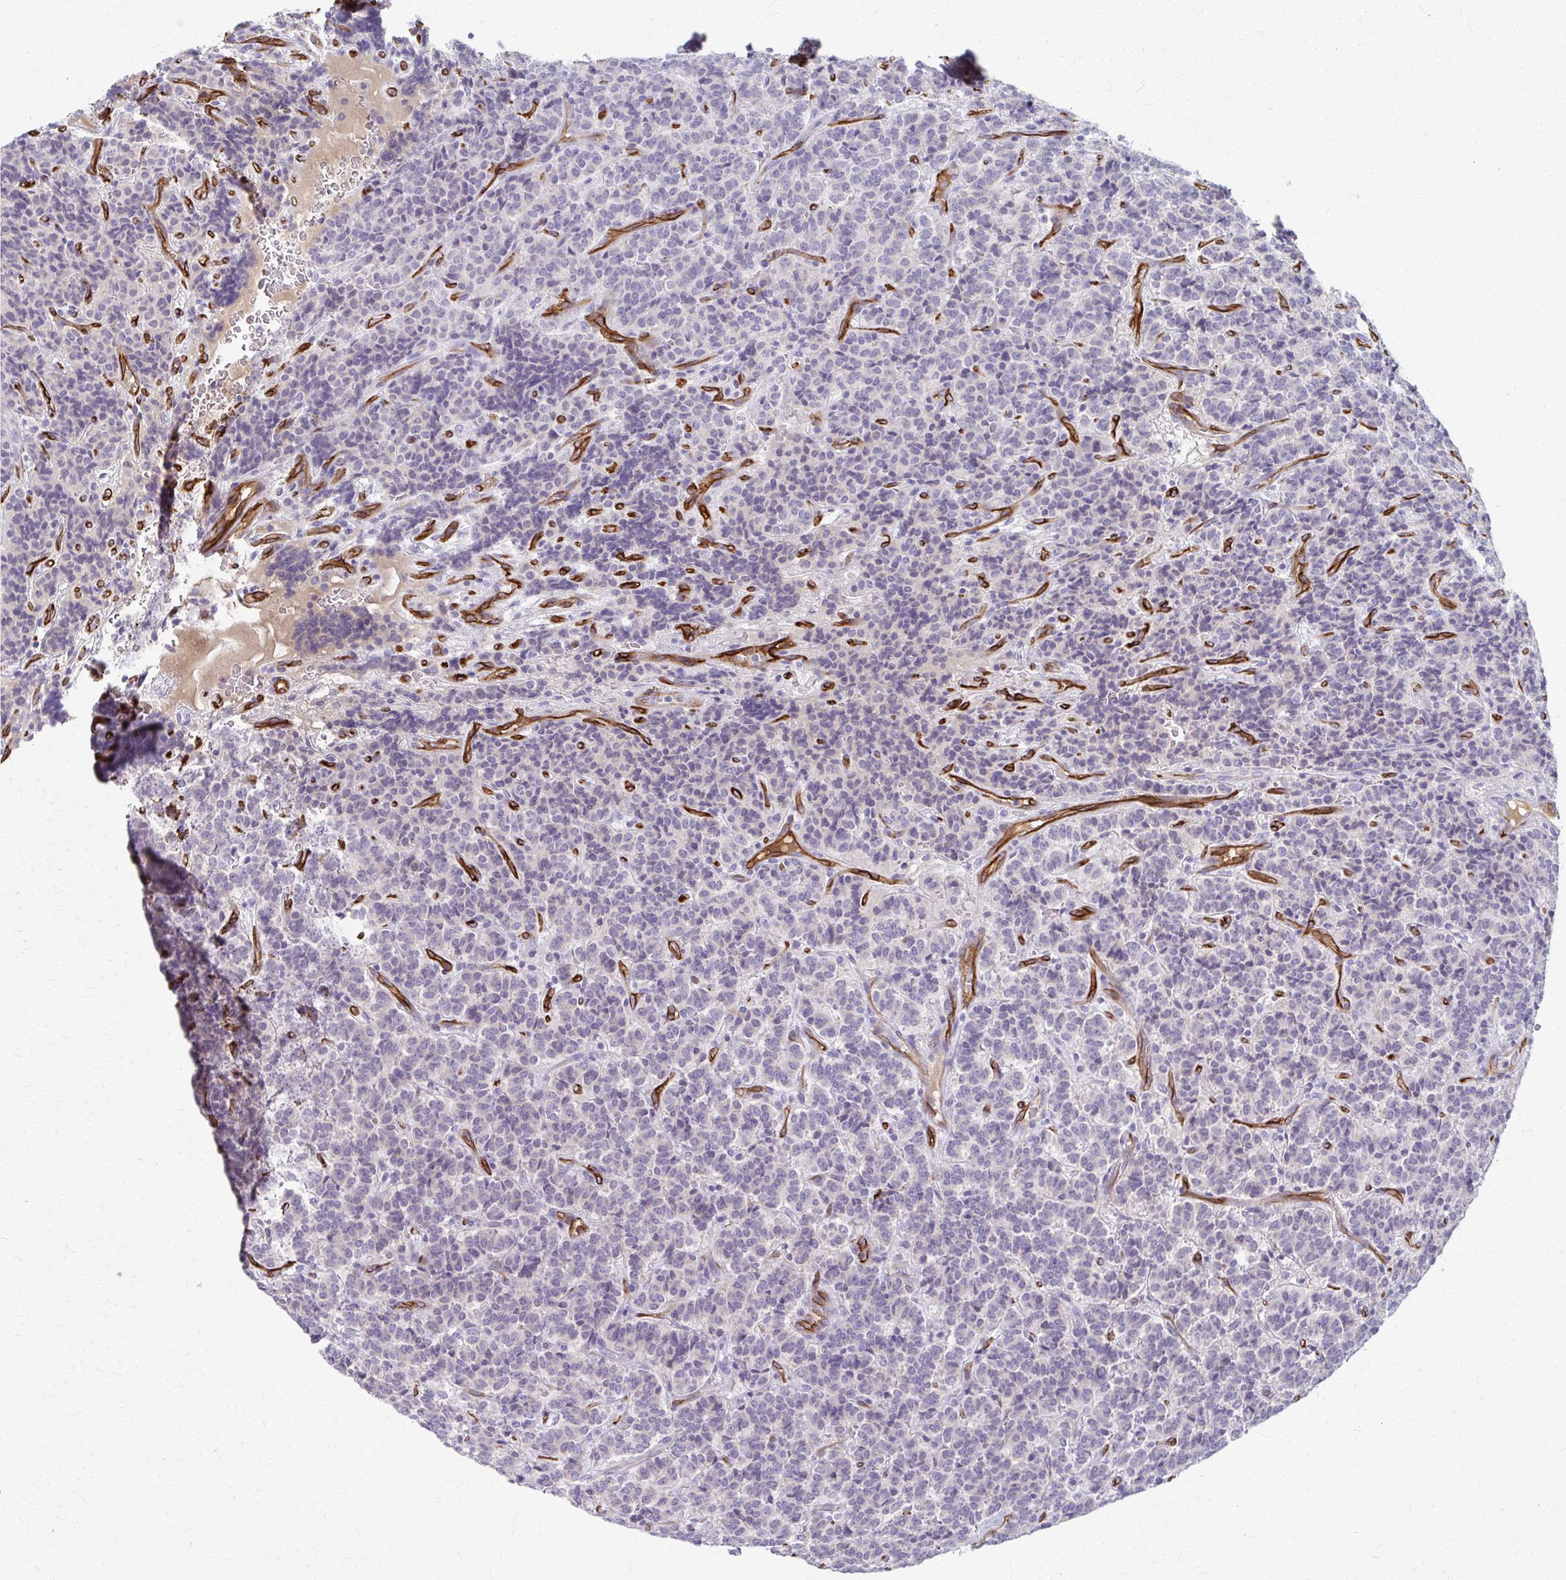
{"staining": {"intensity": "negative", "quantity": "none", "location": "none"}, "tissue": "carcinoid", "cell_type": "Tumor cells", "image_type": "cancer", "snomed": [{"axis": "morphology", "description": "Carcinoid, malignant, NOS"}, {"axis": "topography", "description": "Pancreas"}], "caption": "An image of human carcinoid is negative for staining in tumor cells.", "gene": "ADIPOQ", "patient": {"sex": "male", "age": 36}}